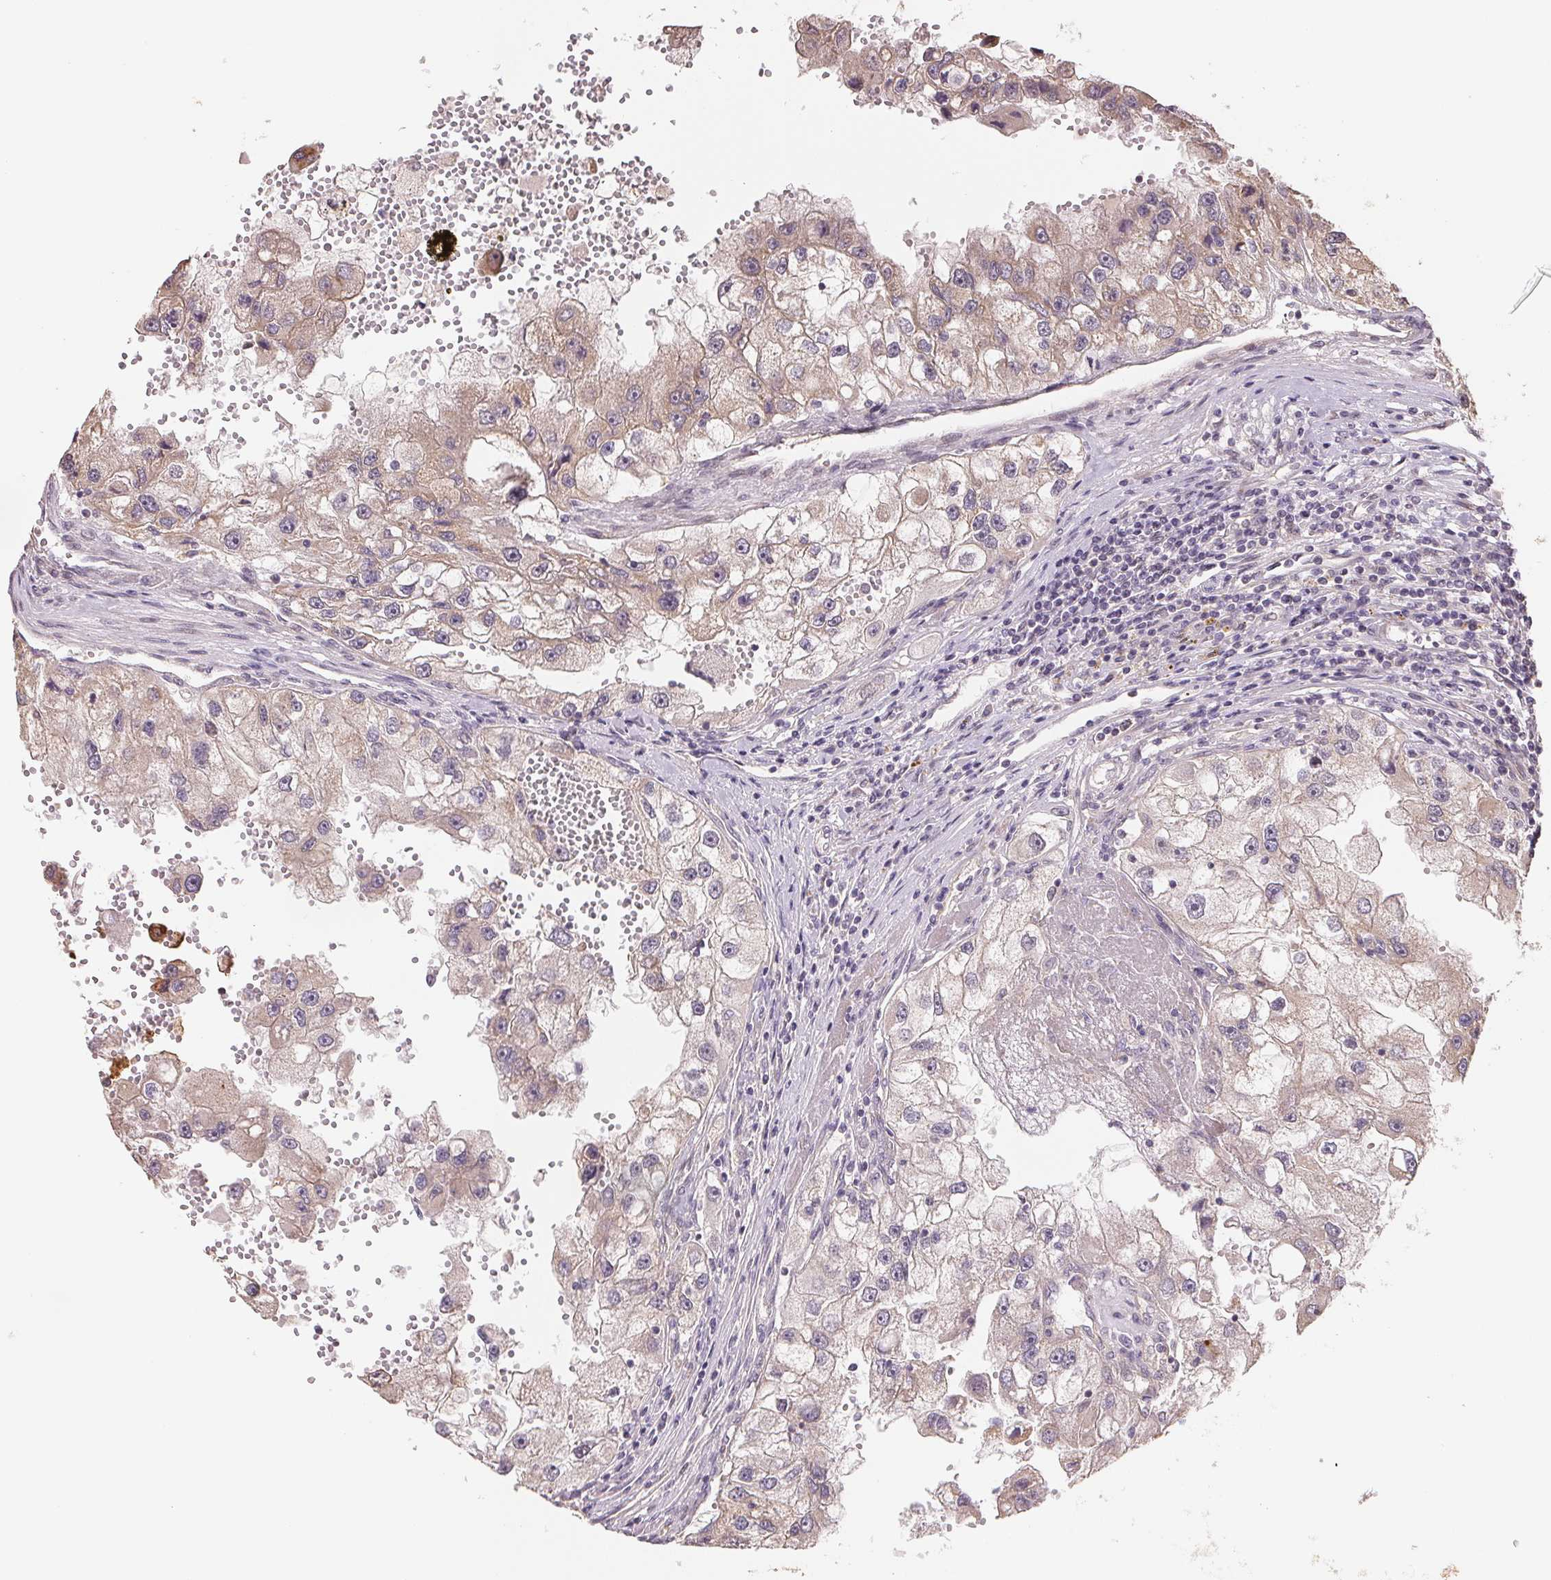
{"staining": {"intensity": "negative", "quantity": "none", "location": "none"}, "tissue": "renal cancer", "cell_type": "Tumor cells", "image_type": "cancer", "snomed": [{"axis": "morphology", "description": "Adenocarcinoma, NOS"}, {"axis": "topography", "description": "Kidney"}], "caption": "Renal cancer was stained to show a protein in brown. There is no significant positivity in tumor cells.", "gene": "TMEM222", "patient": {"sex": "male", "age": 63}}